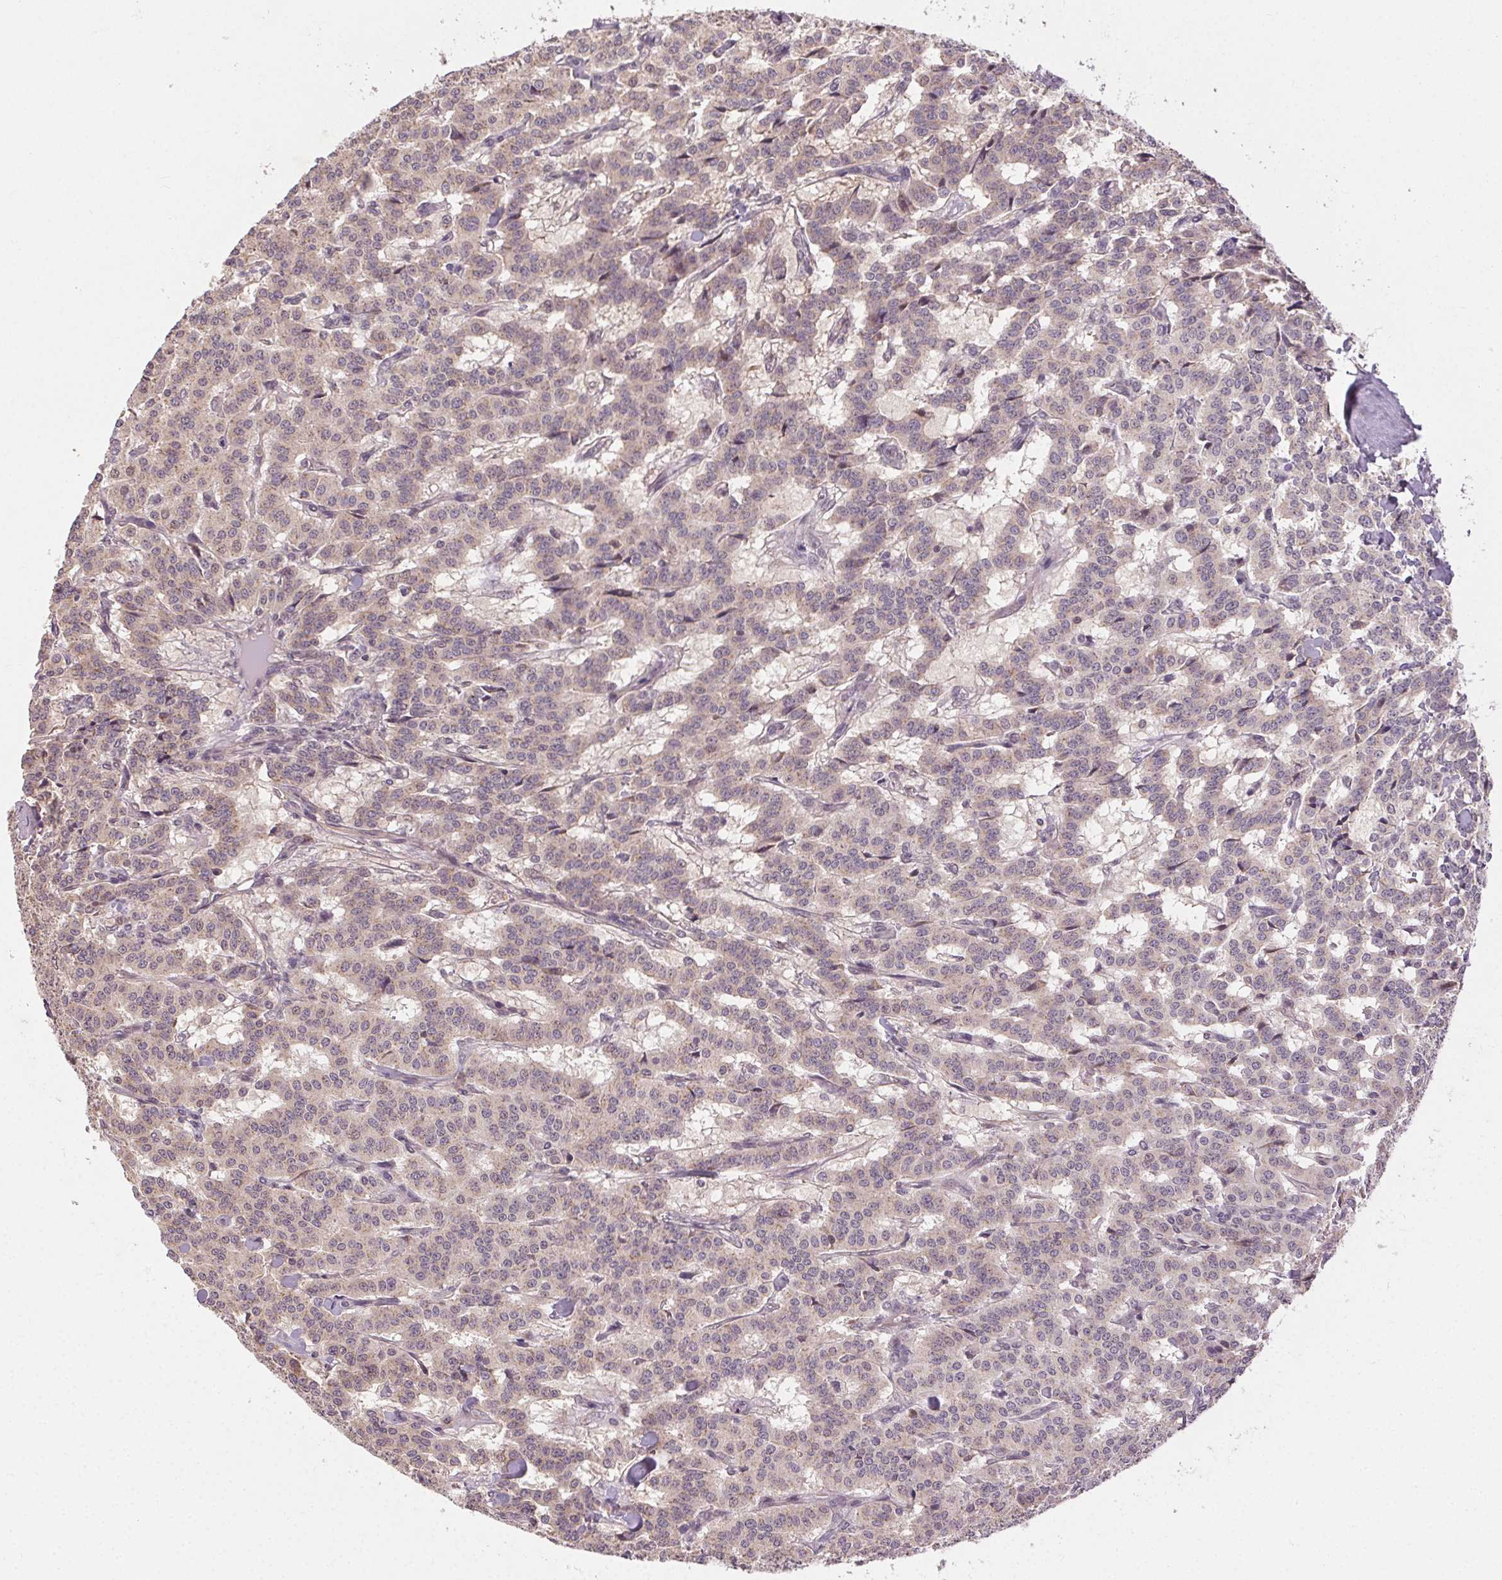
{"staining": {"intensity": "weak", "quantity": "<25%", "location": "cytoplasmic/membranous"}, "tissue": "carcinoid", "cell_type": "Tumor cells", "image_type": "cancer", "snomed": [{"axis": "morphology", "description": "Carcinoid, malignant, NOS"}, {"axis": "topography", "description": "Lung"}], "caption": "DAB (3,3'-diaminobenzidine) immunohistochemical staining of carcinoid (malignant) exhibits no significant positivity in tumor cells.", "gene": "ATP1B3", "patient": {"sex": "female", "age": 46}}